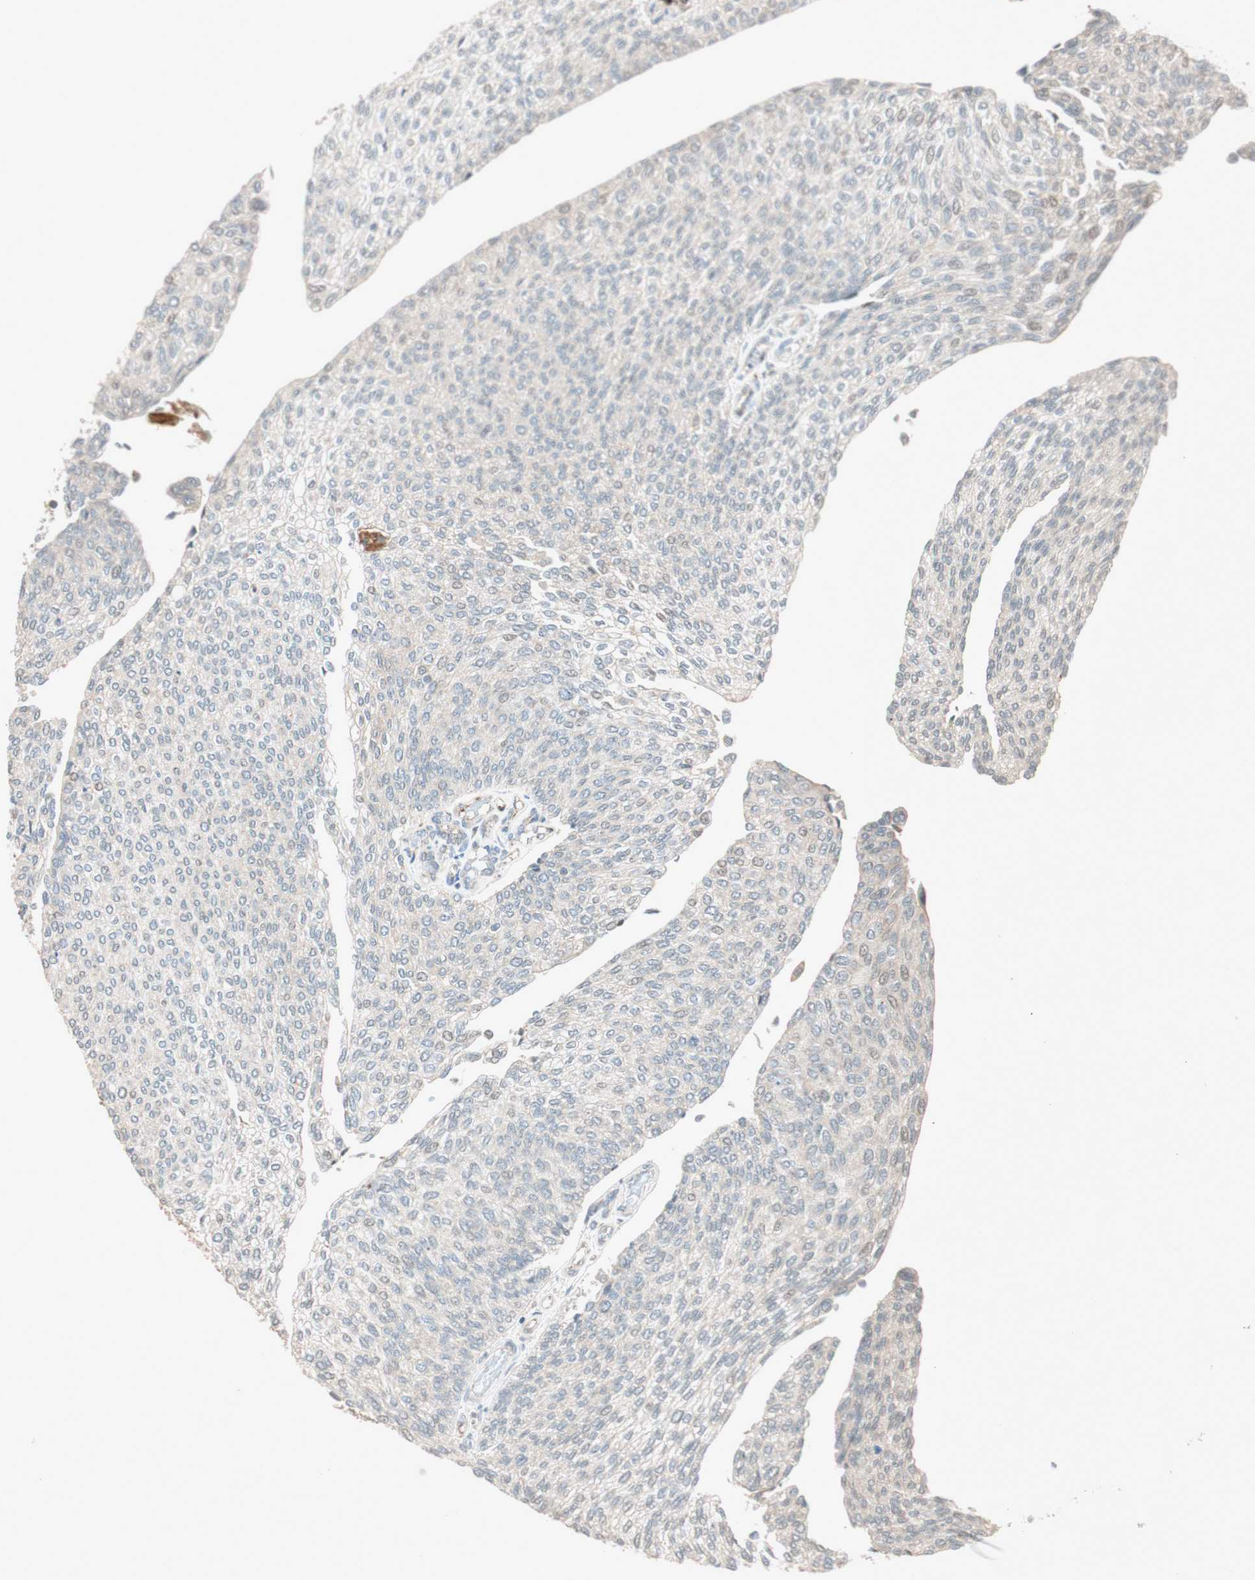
{"staining": {"intensity": "negative", "quantity": "none", "location": "none"}, "tissue": "urothelial cancer", "cell_type": "Tumor cells", "image_type": "cancer", "snomed": [{"axis": "morphology", "description": "Urothelial carcinoma, Low grade"}, {"axis": "topography", "description": "Urinary bladder"}], "caption": "Immunohistochemical staining of human urothelial cancer demonstrates no significant staining in tumor cells.", "gene": "EPHA6", "patient": {"sex": "female", "age": 79}}